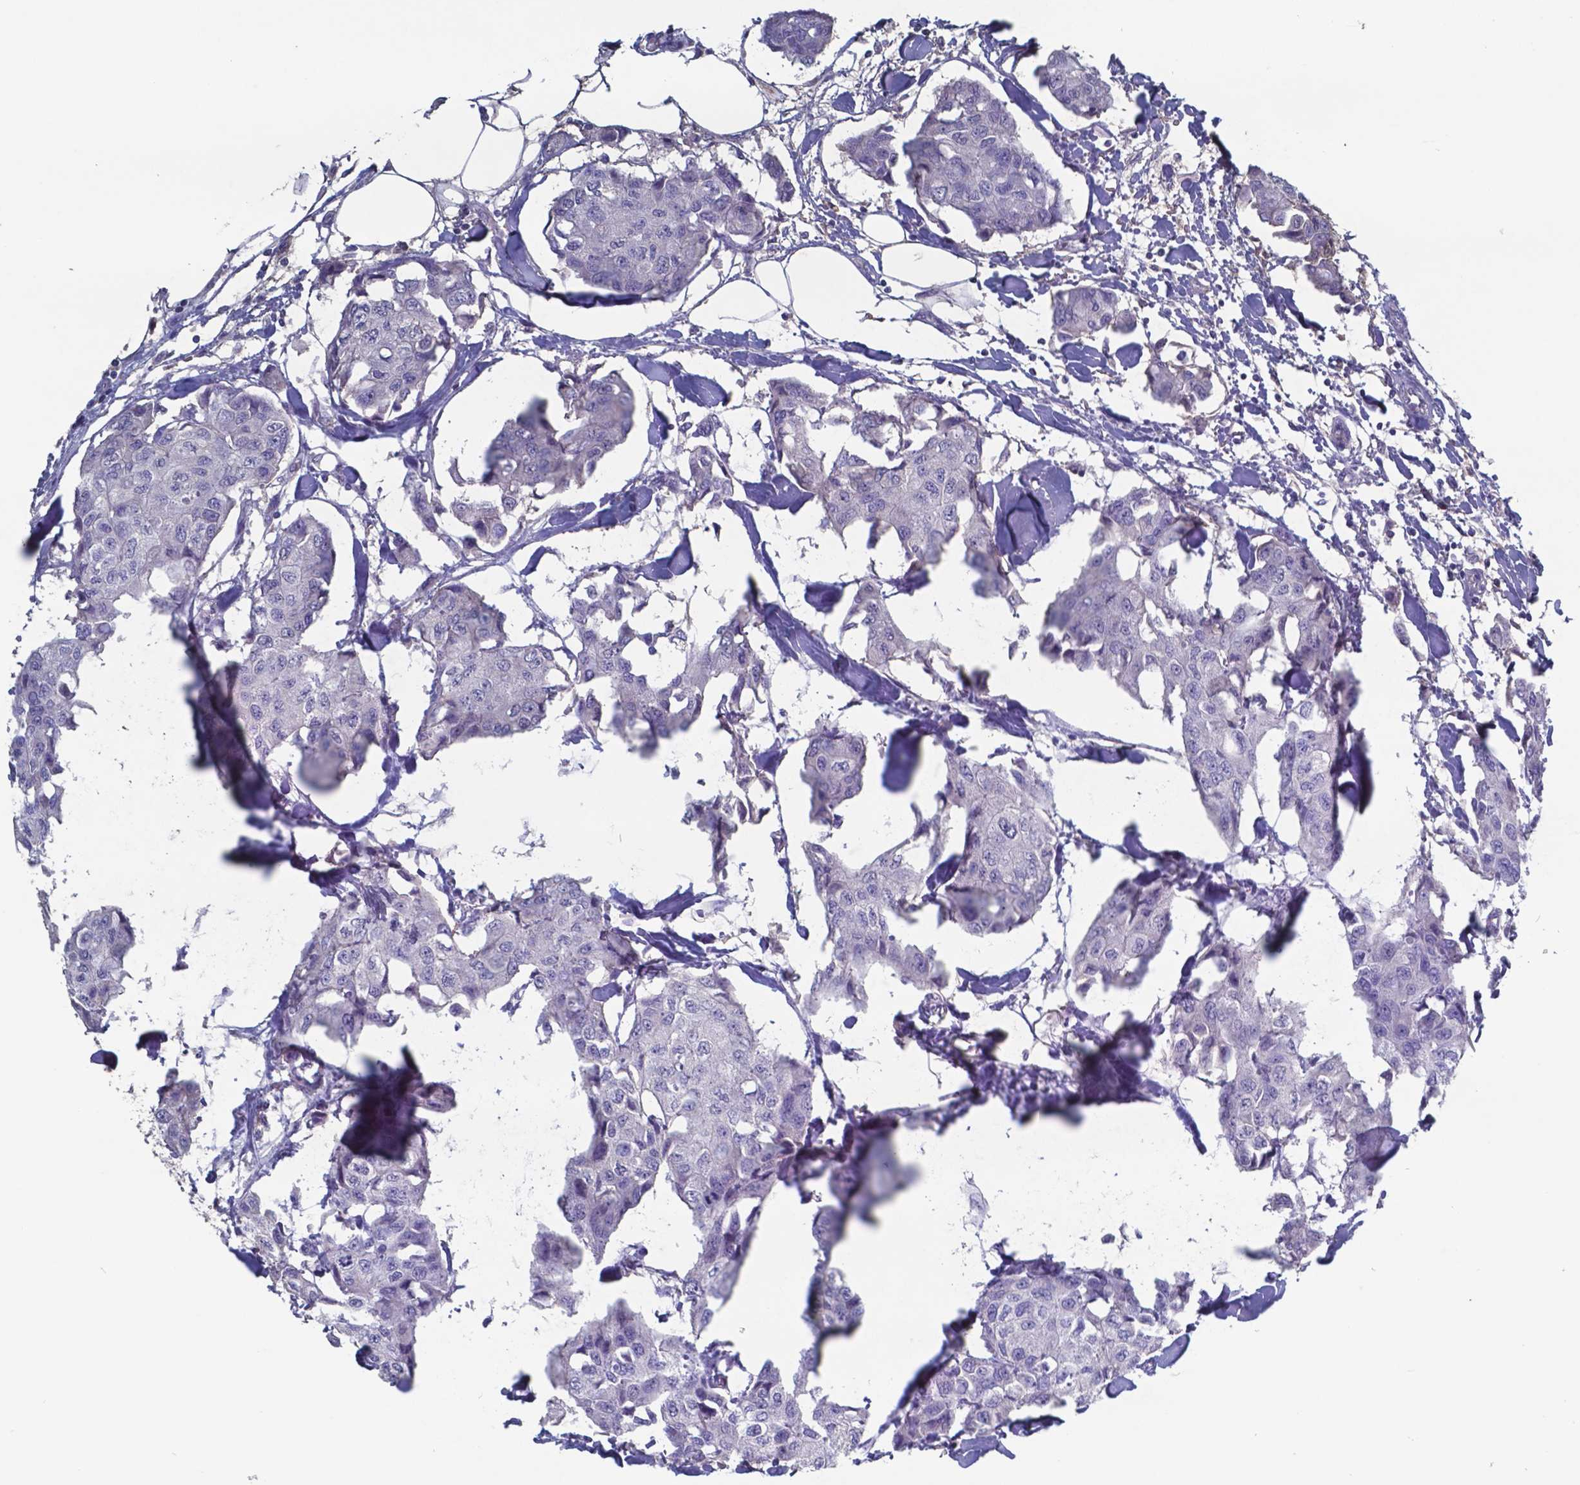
{"staining": {"intensity": "negative", "quantity": "none", "location": "none"}, "tissue": "breast cancer", "cell_type": "Tumor cells", "image_type": "cancer", "snomed": [{"axis": "morphology", "description": "Duct carcinoma"}, {"axis": "topography", "description": "Breast"}], "caption": "Tumor cells show no significant protein staining in breast cancer (infiltrating ductal carcinoma). (DAB immunohistochemistry, high magnification).", "gene": "TTR", "patient": {"sex": "female", "age": 80}}